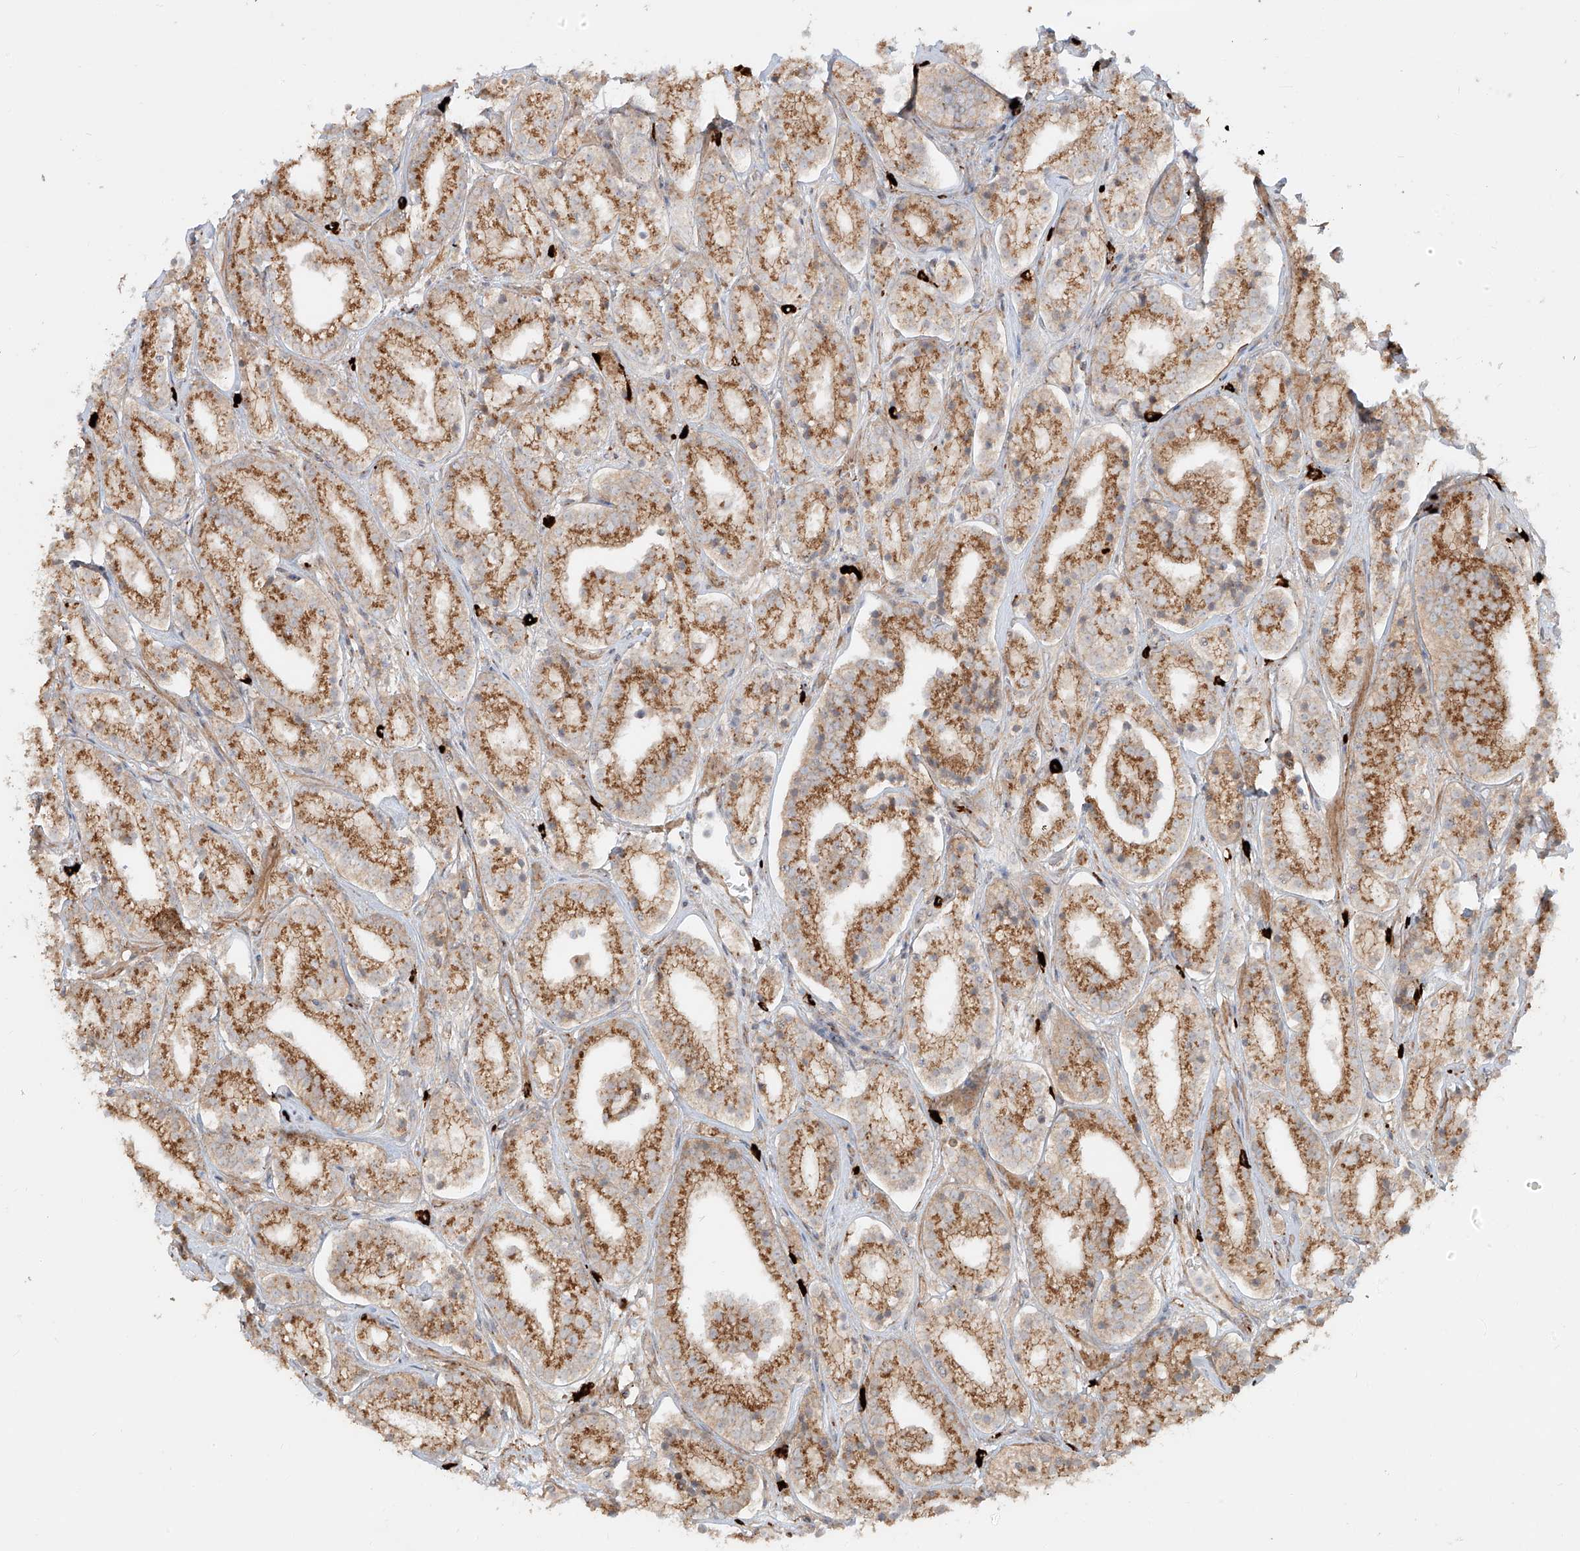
{"staining": {"intensity": "moderate", "quantity": ">75%", "location": "cytoplasmic/membranous"}, "tissue": "prostate cancer", "cell_type": "Tumor cells", "image_type": "cancer", "snomed": [{"axis": "morphology", "description": "Adenocarcinoma, High grade"}, {"axis": "topography", "description": "Prostate"}], "caption": "Immunohistochemical staining of prostate high-grade adenocarcinoma reveals medium levels of moderate cytoplasmic/membranous protein positivity in about >75% of tumor cells. (Brightfield microscopy of DAB IHC at high magnification).", "gene": "ZNF287", "patient": {"sex": "male", "age": 69}}